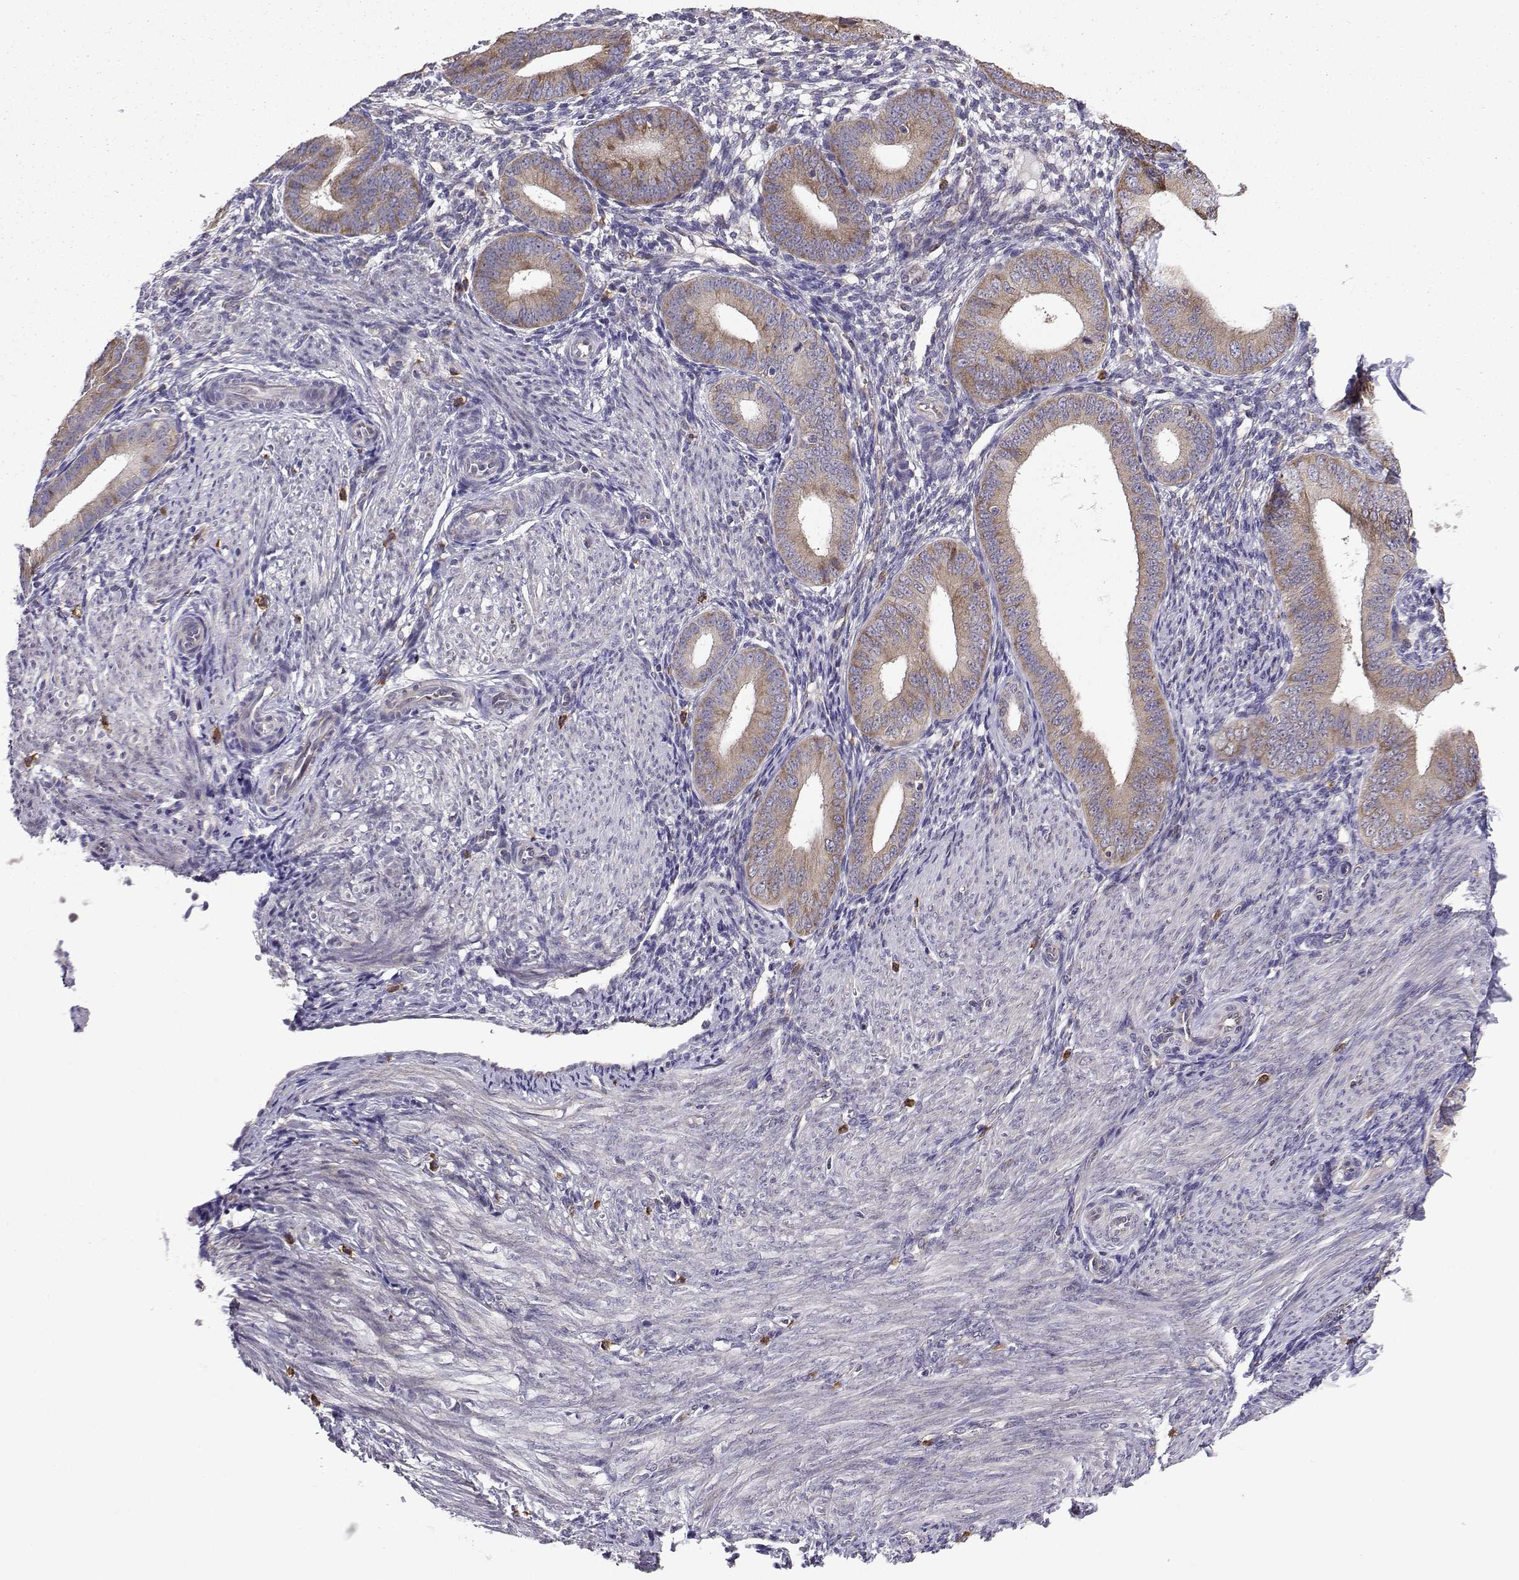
{"staining": {"intensity": "negative", "quantity": "none", "location": "none"}, "tissue": "endometrium", "cell_type": "Cells in endometrial stroma", "image_type": "normal", "snomed": [{"axis": "morphology", "description": "Normal tissue, NOS"}, {"axis": "topography", "description": "Endometrium"}], "caption": "Micrograph shows no protein positivity in cells in endometrial stroma of unremarkable endometrium.", "gene": "STXBP5", "patient": {"sex": "female", "age": 39}}